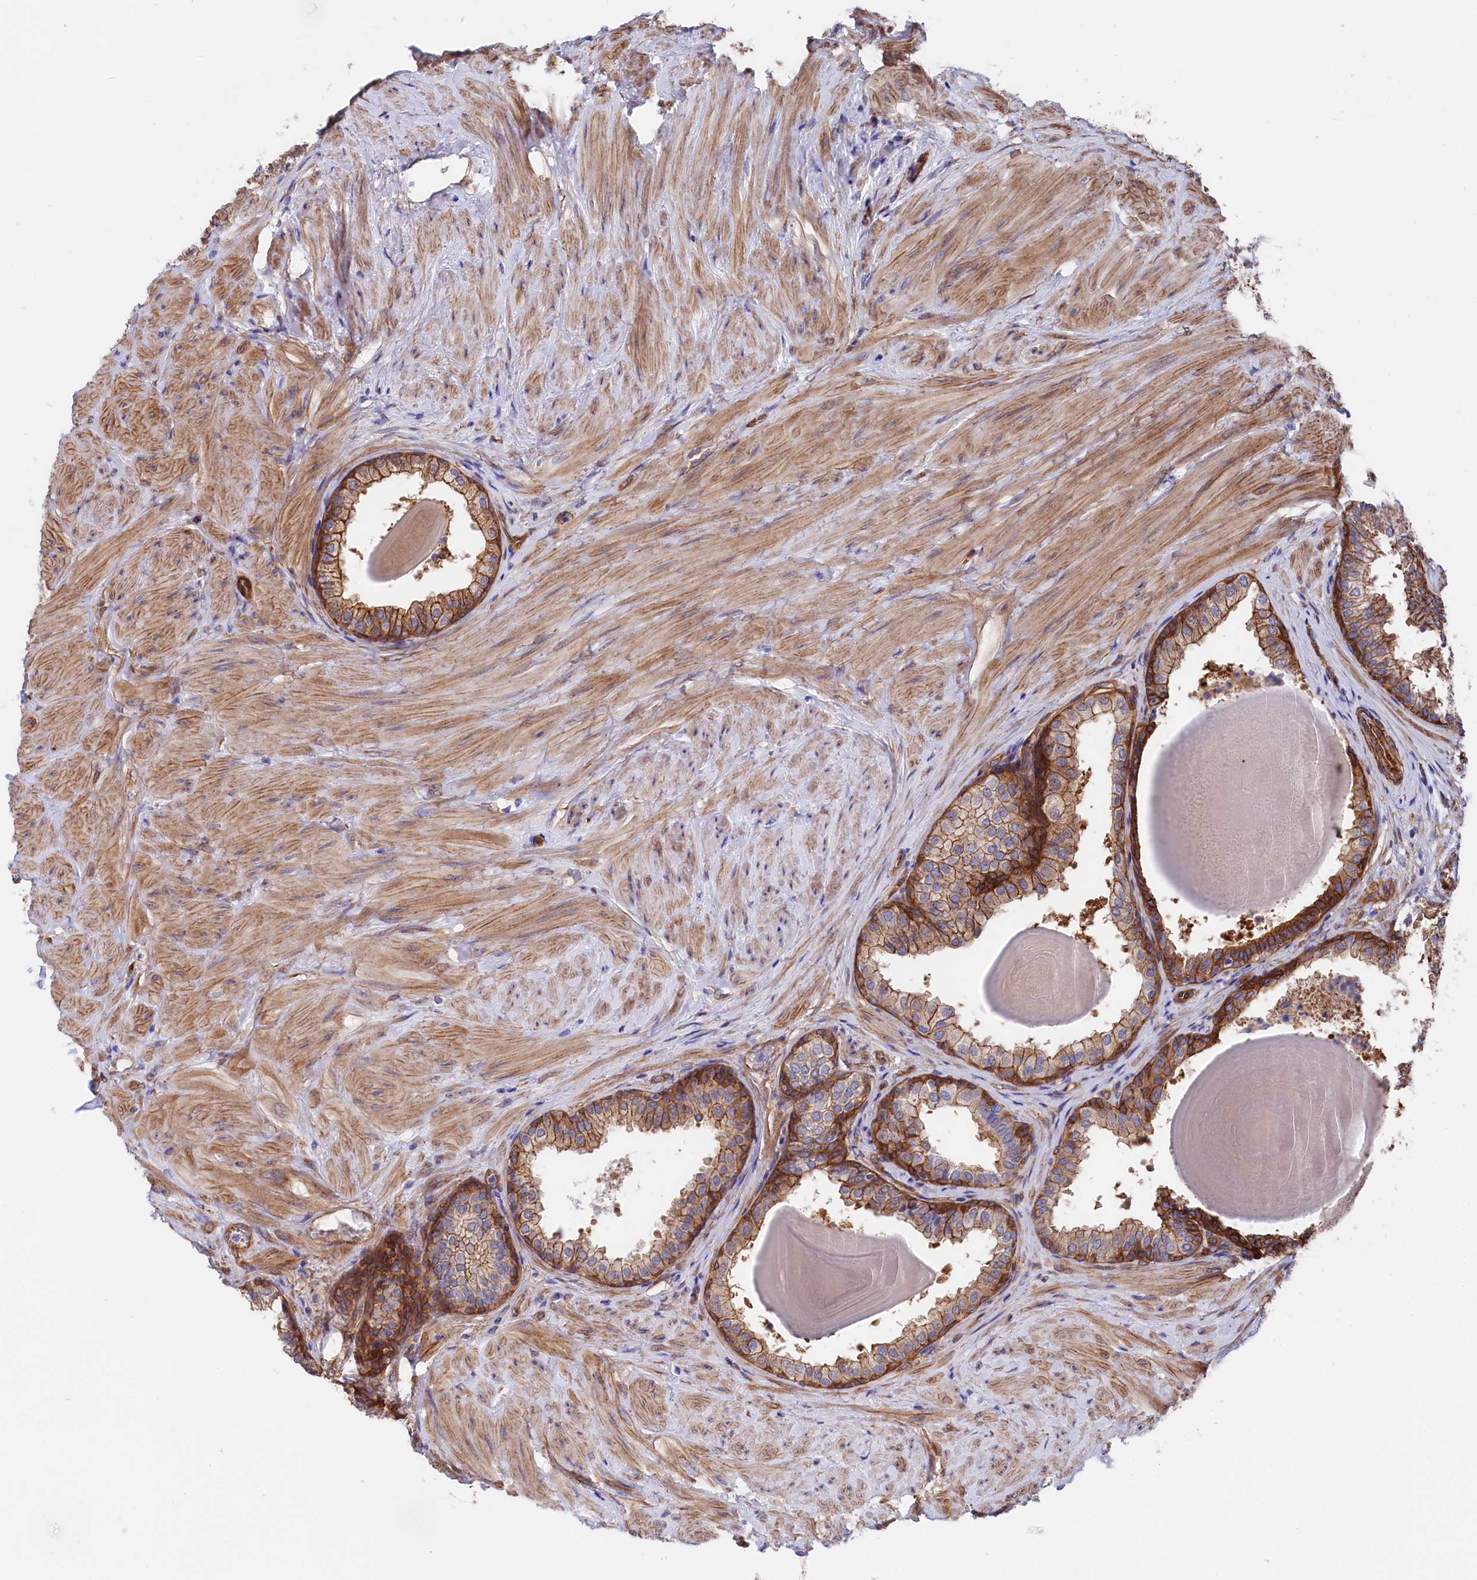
{"staining": {"intensity": "strong", "quantity": "25%-75%", "location": "cytoplasmic/membranous"}, "tissue": "prostate", "cell_type": "Glandular cells", "image_type": "normal", "snomed": [{"axis": "morphology", "description": "Normal tissue, NOS"}, {"axis": "topography", "description": "Prostate"}], "caption": "This micrograph shows normal prostate stained with immunohistochemistry (IHC) to label a protein in brown. The cytoplasmic/membranous of glandular cells show strong positivity for the protein. Nuclei are counter-stained blue.", "gene": "TNKS1BP1", "patient": {"sex": "male", "age": 48}}